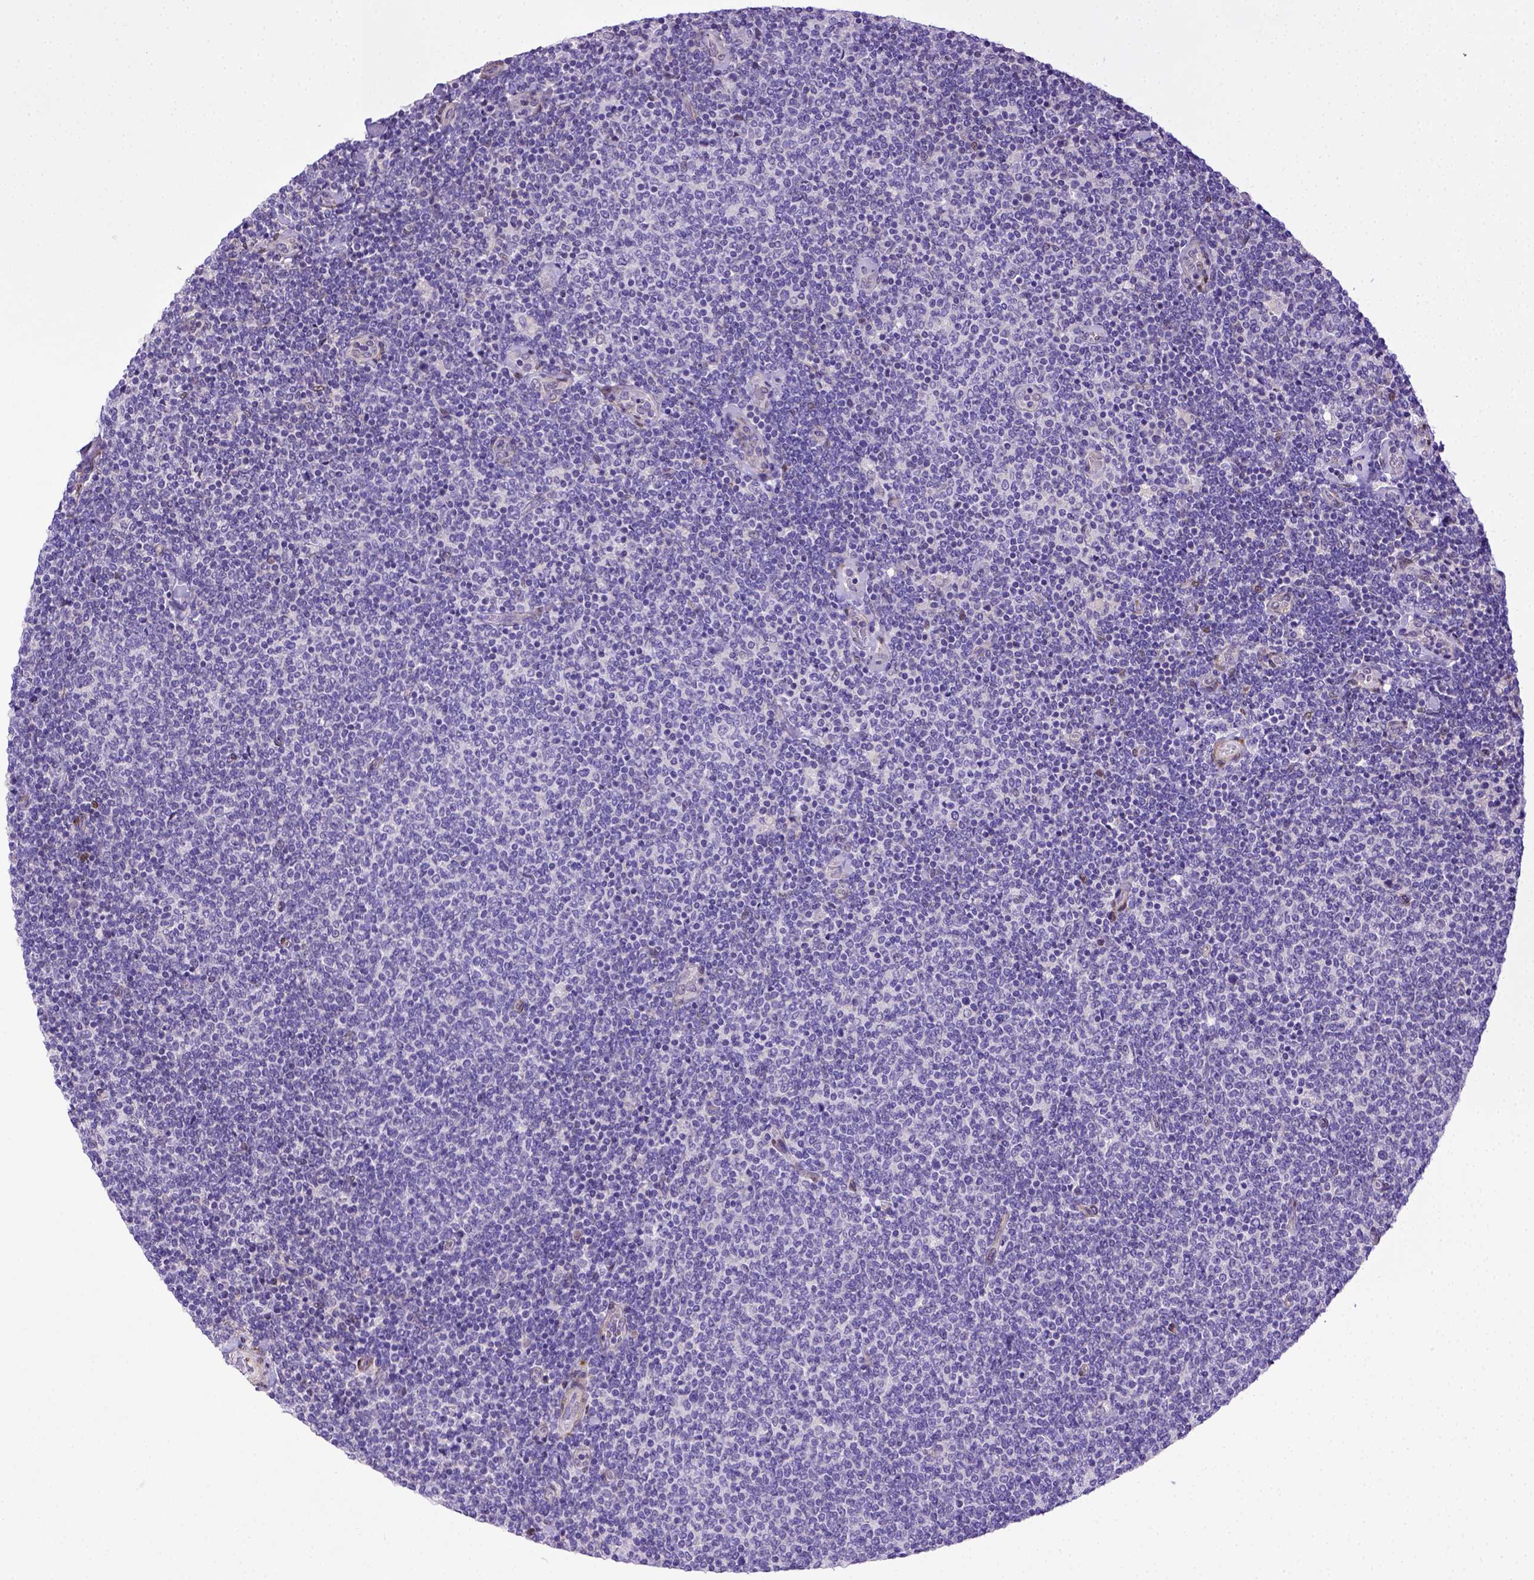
{"staining": {"intensity": "negative", "quantity": "none", "location": "none"}, "tissue": "lymphoma", "cell_type": "Tumor cells", "image_type": "cancer", "snomed": [{"axis": "morphology", "description": "Malignant lymphoma, non-Hodgkin's type, Low grade"}, {"axis": "topography", "description": "Lymph node"}], "caption": "The micrograph displays no staining of tumor cells in low-grade malignant lymphoma, non-Hodgkin's type.", "gene": "BTN1A1", "patient": {"sex": "male", "age": 52}}